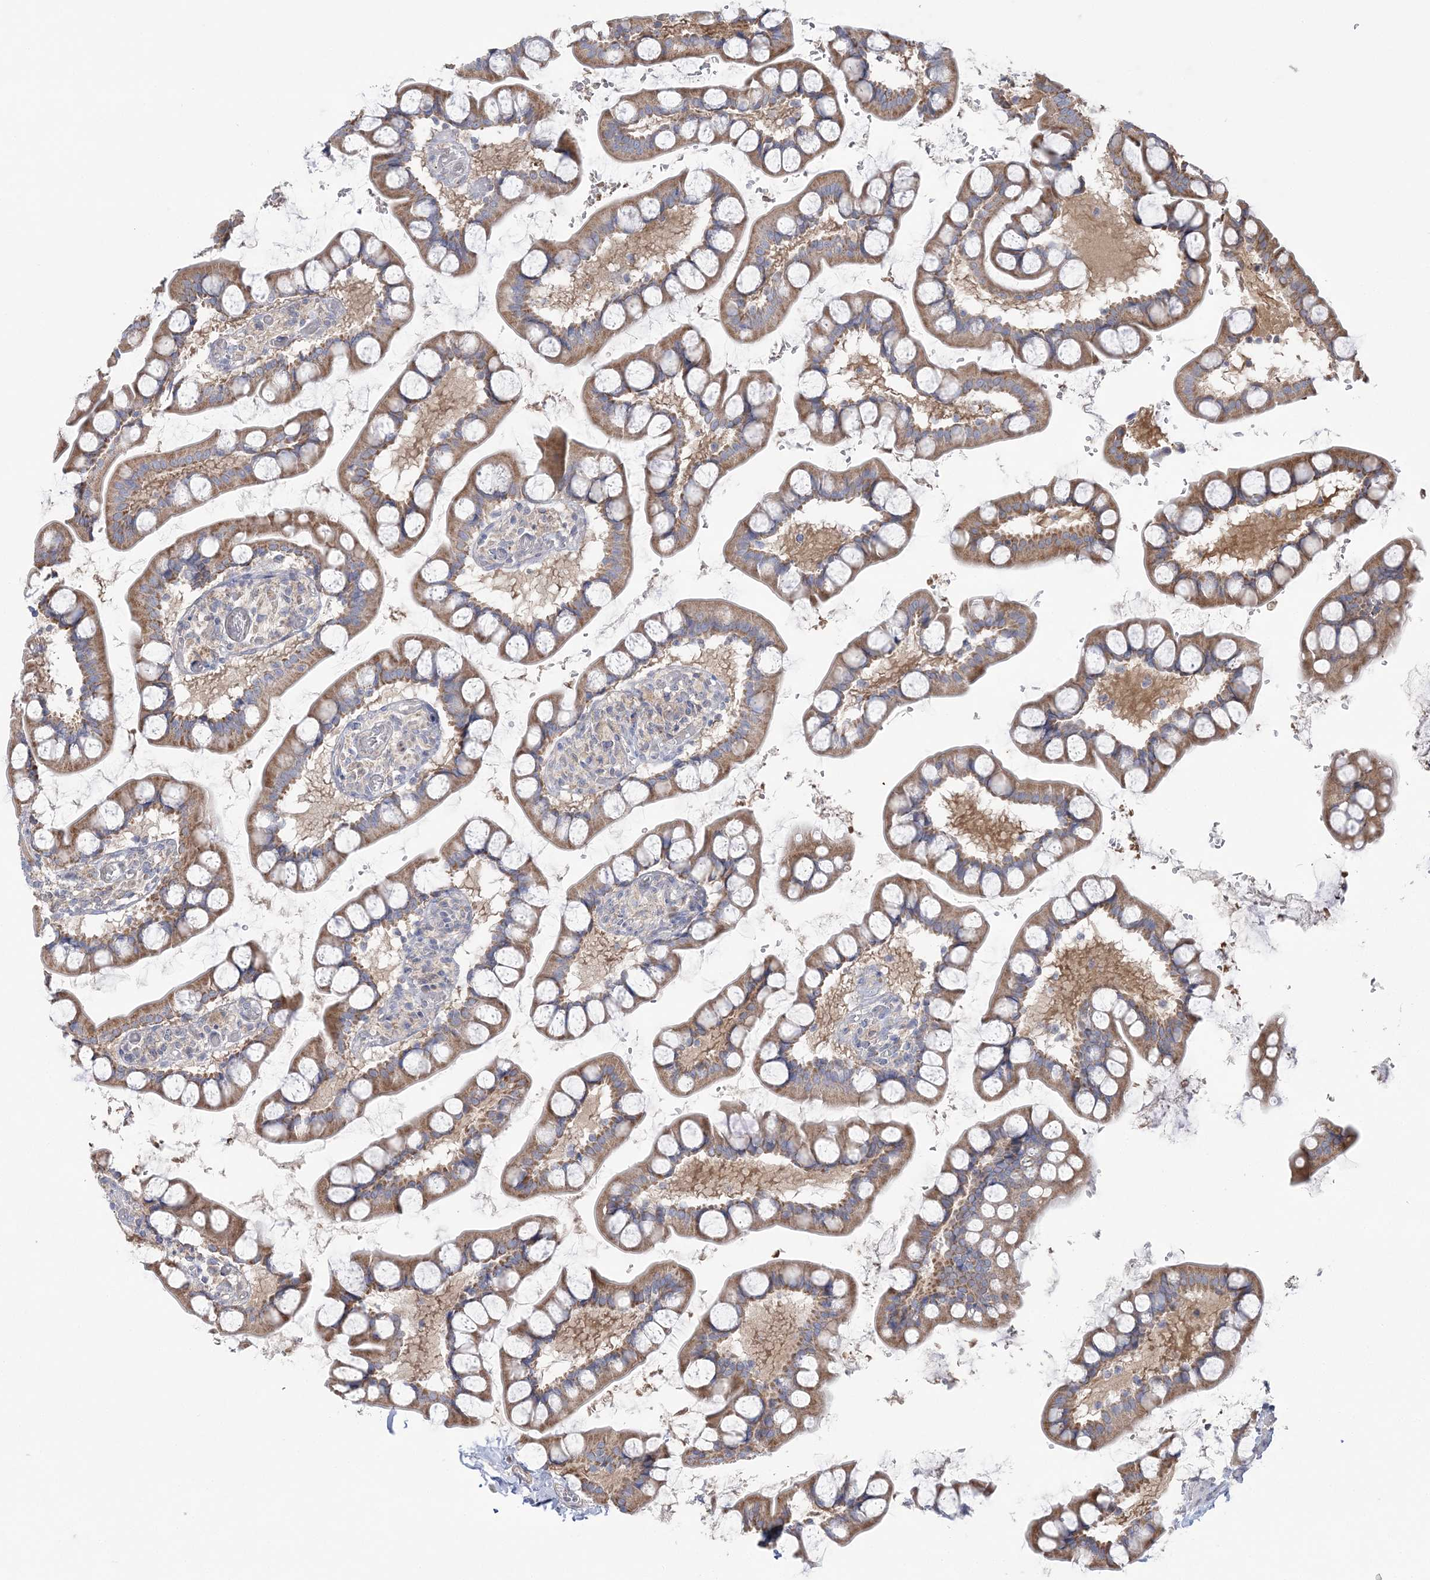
{"staining": {"intensity": "moderate", "quantity": ">75%", "location": "cytoplasmic/membranous"}, "tissue": "small intestine", "cell_type": "Glandular cells", "image_type": "normal", "snomed": [{"axis": "morphology", "description": "Normal tissue, NOS"}, {"axis": "topography", "description": "Small intestine"}], "caption": "High-magnification brightfield microscopy of benign small intestine stained with DAB (3,3'-diaminobenzidine) (brown) and counterstained with hematoxylin (blue). glandular cells exhibit moderate cytoplasmic/membranous staining is seen in approximately>75% of cells. (Brightfield microscopy of DAB IHC at high magnification).", "gene": "MMADHC", "patient": {"sex": "male", "age": 52}}